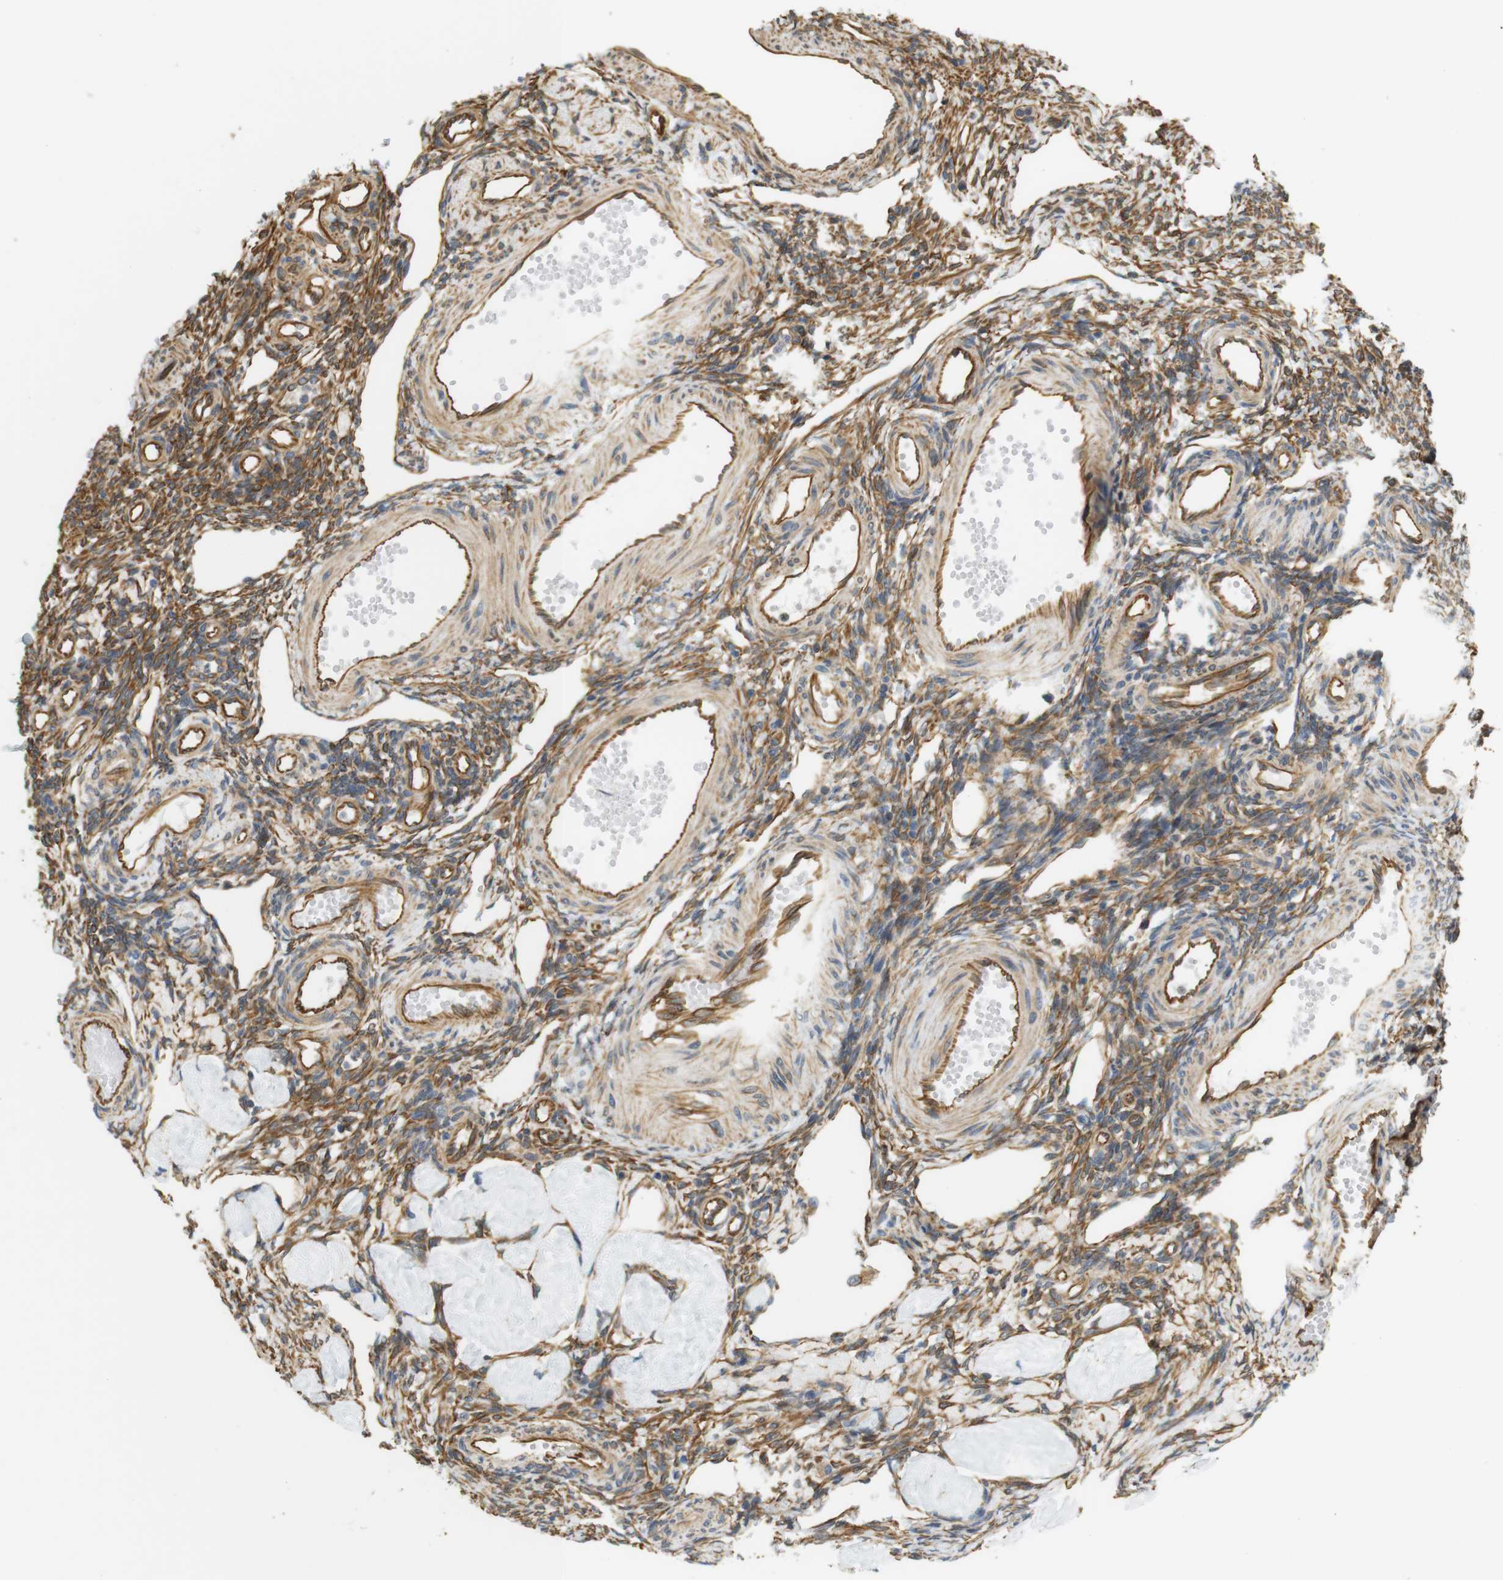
{"staining": {"intensity": "moderate", "quantity": ">75%", "location": "cytoplasmic/membranous"}, "tissue": "ovary", "cell_type": "Ovarian stroma cells", "image_type": "normal", "snomed": [{"axis": "morphology", "description": "Normal tissue, NOS"}, {"axis": "topography", "description": "Ovary"}], "caption": "Ovarian stroma cells show moderate cytoplasmic/membranous expression in approximately >75% of cells in benign ovary.", "gene": "CYTH3", "patient": {"sex": "female", "age": 33}}